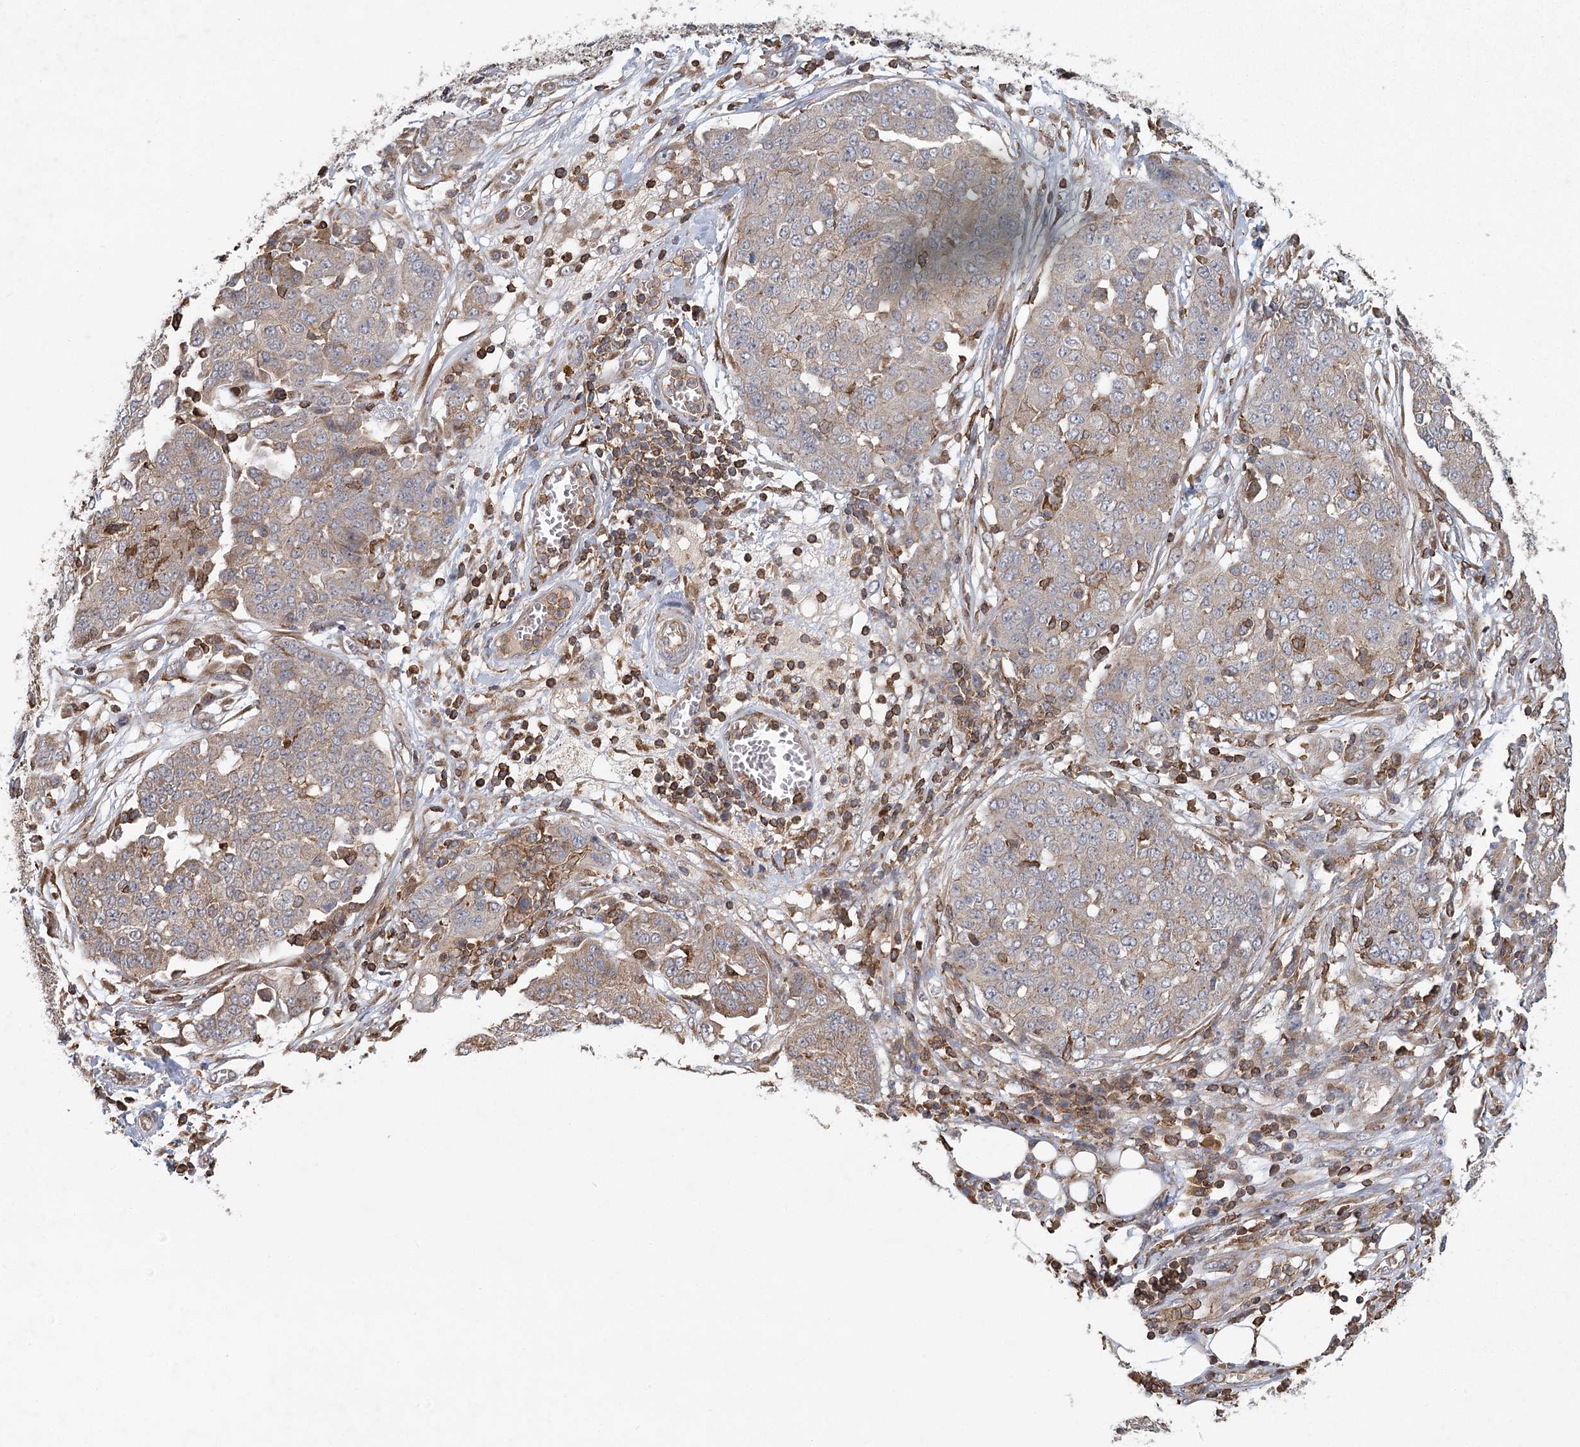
{"staining": {"intensity": "weak", "quantity": "<25%", "location": "cytoplasmic/membranous"}, "tissue": "ovarian cancer", "cell_type": "Tumor cells", "image_type": "cancer", "snomed": [{"axis": "morphology", "description": "Cystadenocarcinoma, serous, NOS"}, {"axis": "topography", "description": "Soft tissue"}, {"axis": "topography", "description": "Ovary"}], "caption": "High power microscopy image of an immunohistochemistry (IHC) photomicrograph of ovarian serous cystadenocarcinoma, revealing no significant positivity in tumor cells. Brightfield microscopy of immunohistochemistry (IHC) stained with DAB (3,3'-diaminobenzidine) (brown) and hematoxylin (blue), captured at high magnification.", "gene": "PLEKHA7", "patient": {"sex": "female", "age": 57}}